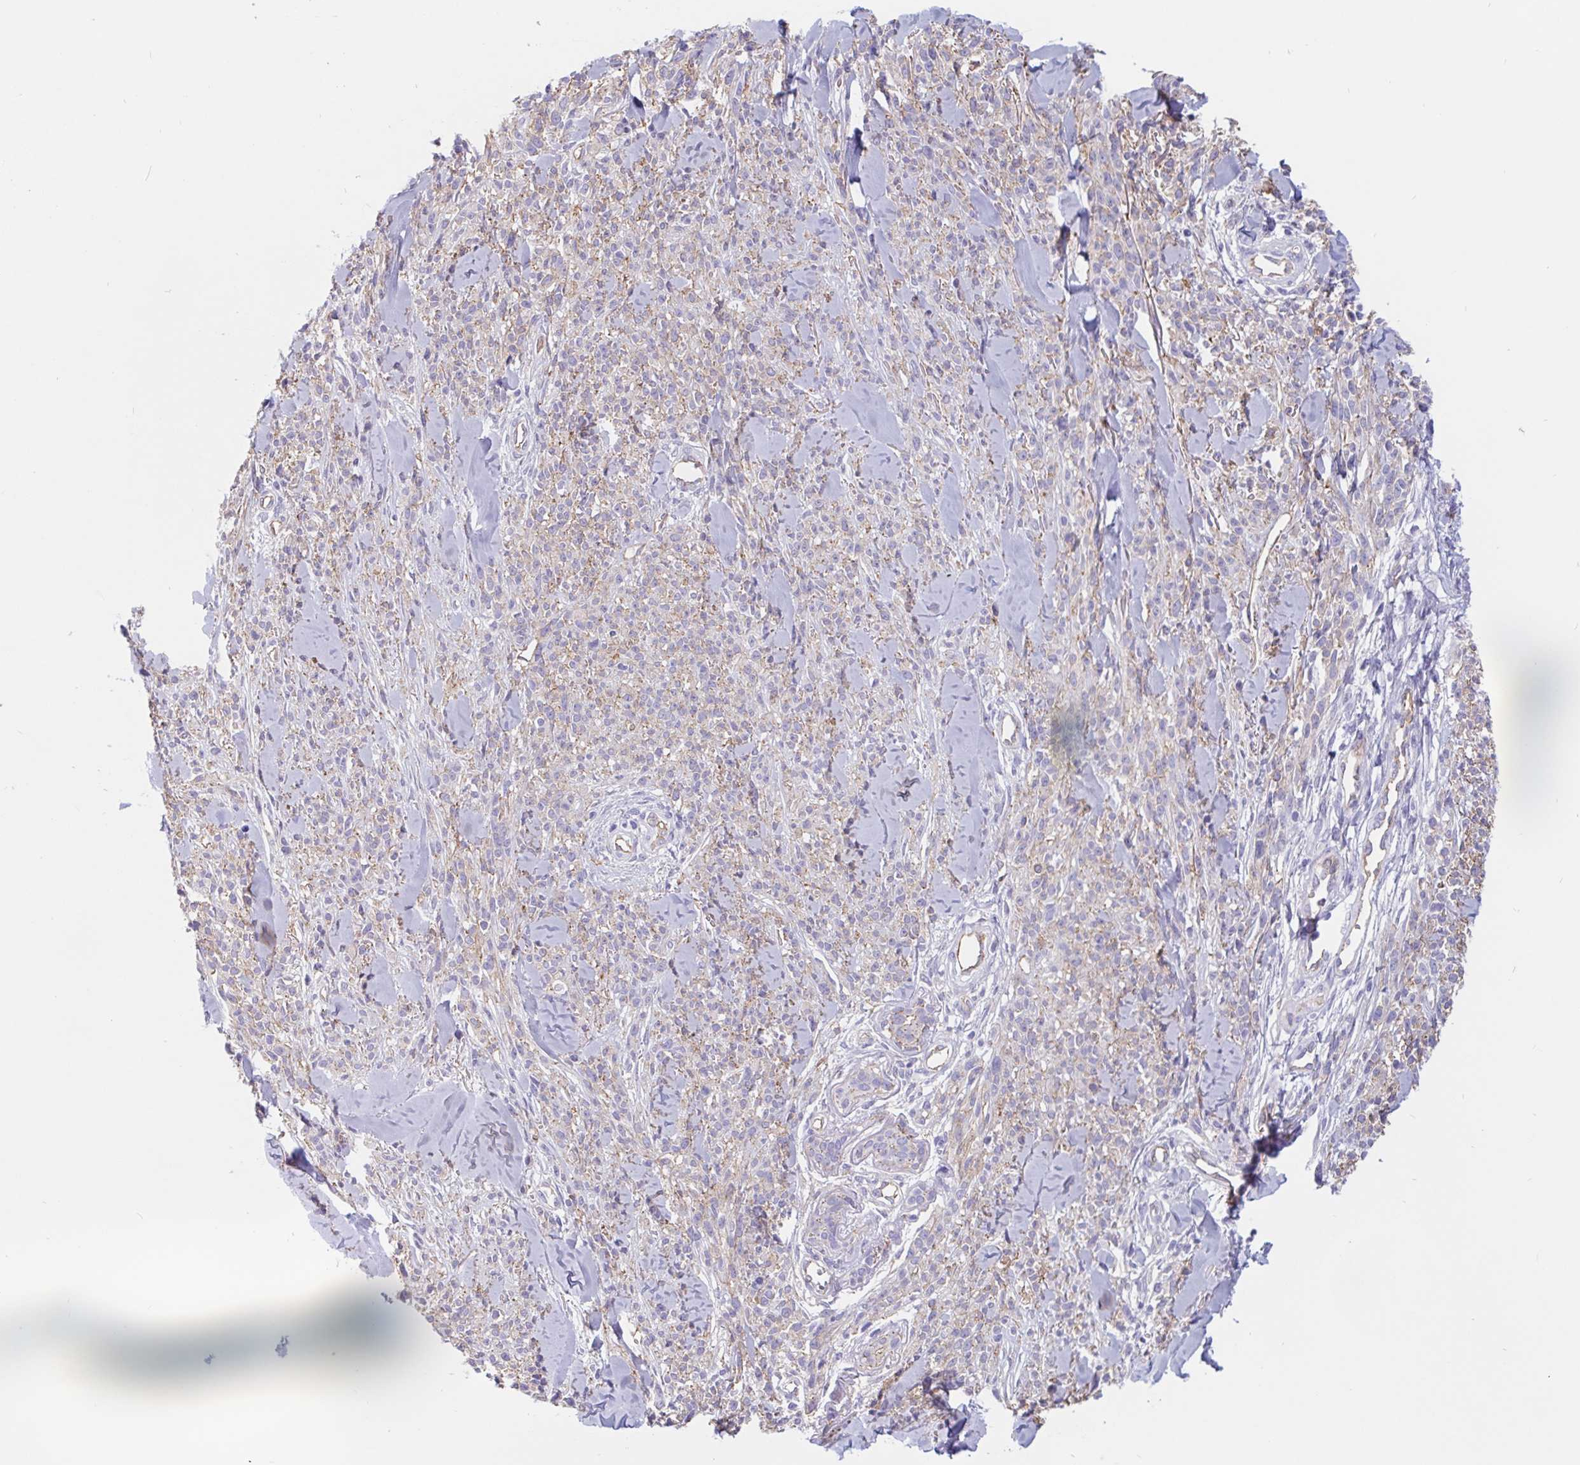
{"staining": {"intensity": "weak", "quantity": "<25%", "location": "cytoplasmic/membranous"}, "tissue": "melanoma", "cell_type": "Tumor cells", "image_type": "cancer", "snomed": [{"axis": "morphology", "description": "Malignant melanoma, NOS"}, {"axis": "topography", "description": "Skin"}, {"axis": "topography", "description": "Skin of trunk"}], "caption": "This is an IHC histopathology image of melanoma. There is no expression in tumor cells.", "gene": "LIMCH1", "patient": {"sex": "male", "age": 74}}